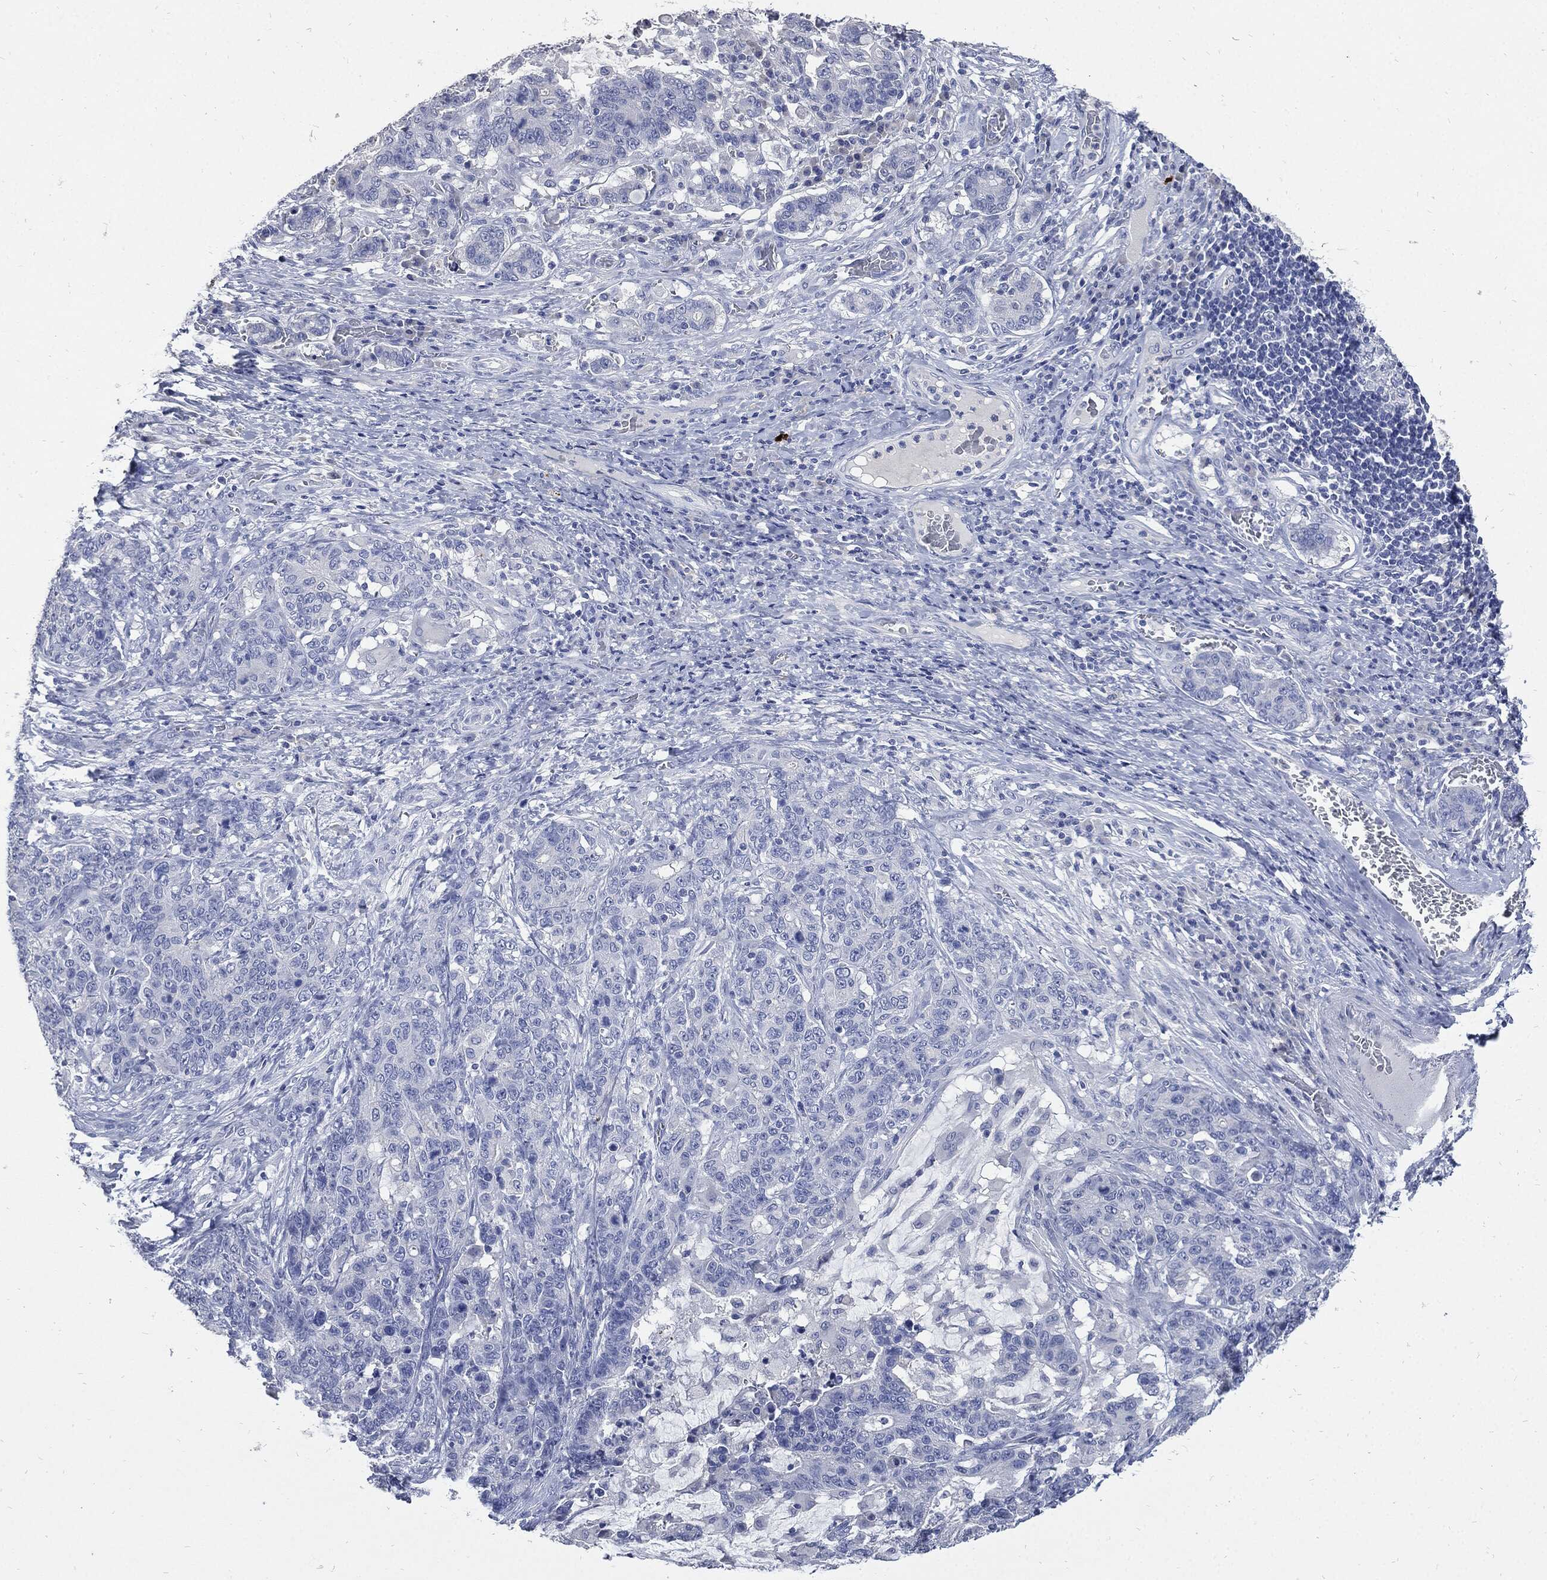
{"staining": {"intensity": "negative", "quantity": "none", "location": "none"}, "tissue": "stomach cancer", "cell_type": "Tumor cells", "image_type": "cancer", "snomed": [{"axis": "morphology", "description": "Normal tissue, NOS"}, {"axis": "morphology", "description": "Adenocarcinoma, NOS"}, {"axis": "topography", "description": "Stomach"}], "caption": "Immunohistochemistry image of neoplastic tissue: stomach adenocarcinoma stained with DAB displays no significant protein positivity in tumor cells.", "gene": "CPE", "patient": {"sex": "female", "age": 64}}